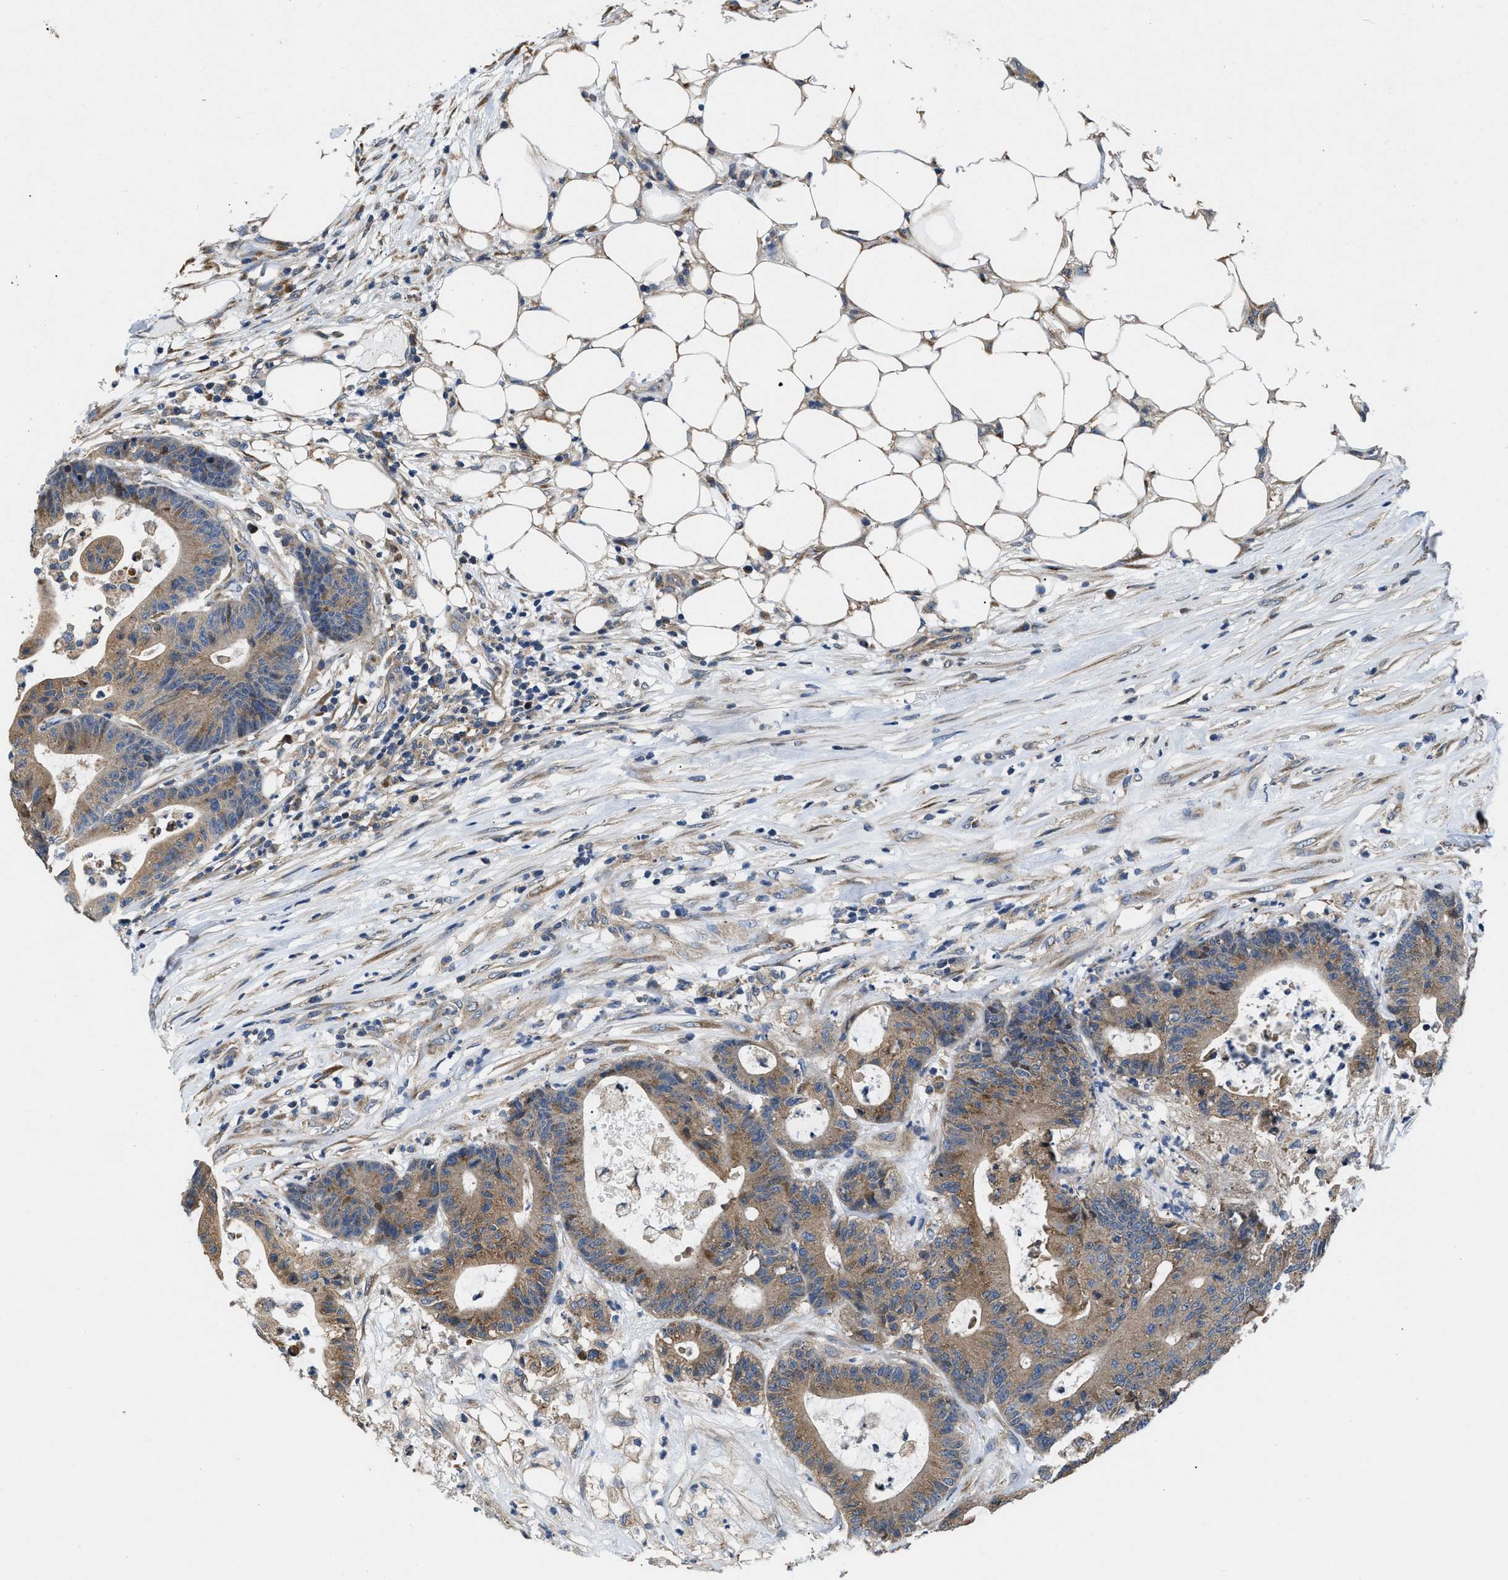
{"staining": {"intensity": "moderate", "quantity": ">75%", "location": "cytoplasmic/membranous"}, "tissue": "colorectal cancer", "cell_type": "Tumor cells", "image_type": "cancer", "snomed": [{"axis": "morphology", "description": "Adenocarcinoma, NOS"}, {"axis": "topography", "description": "Colon"}], "caption": "DAB (3,3'-diaminobenzidine) immunohistochemical staining of human colorectal cancer (adenocarcinoma) displays moderate cytoplasmic/membranous protein expression in about >75% of tumor cells.", "gene": "CEP128", "patient": {"sex": "female", "age": 84}}